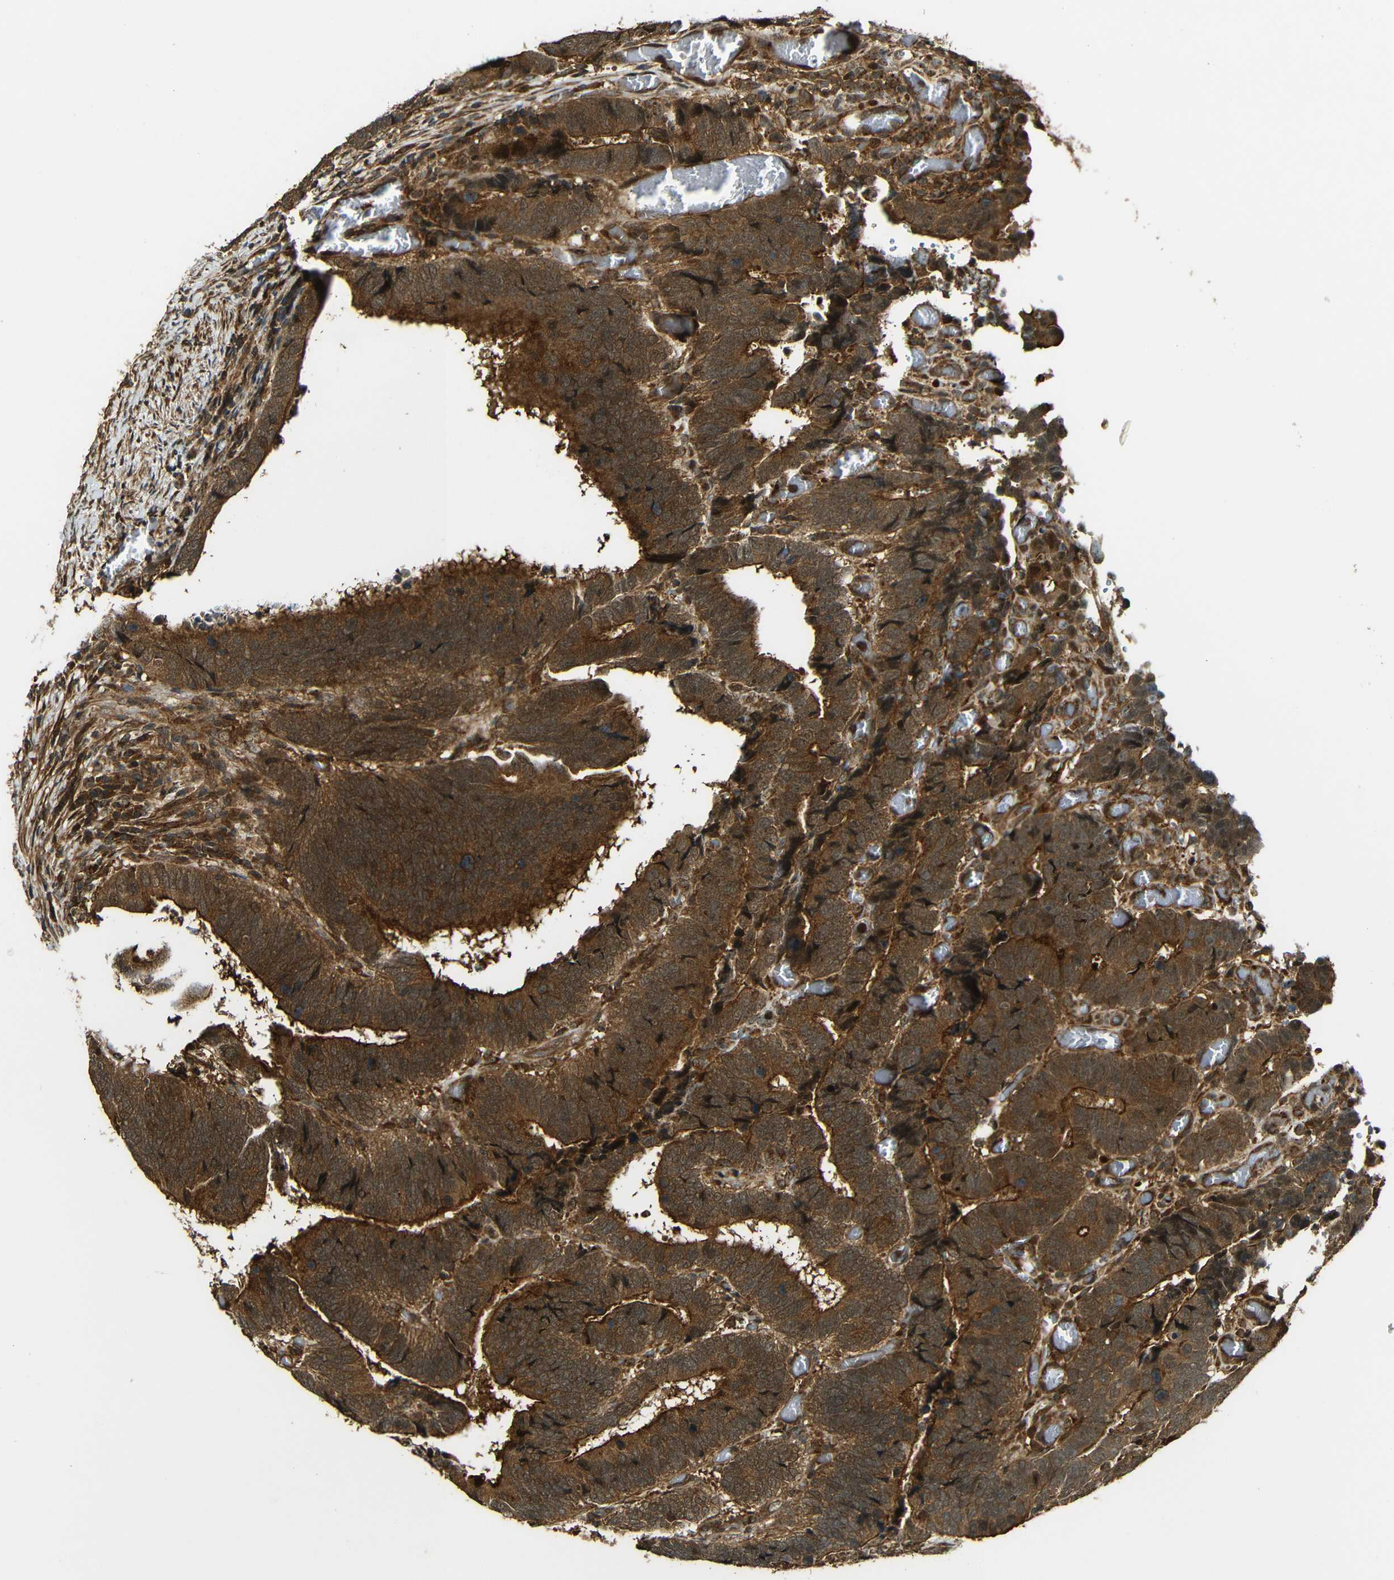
{"staining": {"intensity": "strong", "quantity": ">75%", "location": "cytoplasmic/membranous"}, "tissue": "colorectal cancer", "cell_type": "Tumor cells", "image_type": "cancer", "snomed": [{"axis": "morphology", "description": "Adenocarcinoma, NOS"}, {"axis": "topography", "description": "Colon"}], "caption": "IHC image of neoplastic tissue: colorectal adenocarcinoma stained using immunohistochemistry displays high levels of strong protein expression localized specifically in the cytoplasmic/membranous of tumor cells, appearing as a cytoplasmic/membranous brown color.", "gene": "CASP8", "patient": {"sex": "male", "age": 72}}